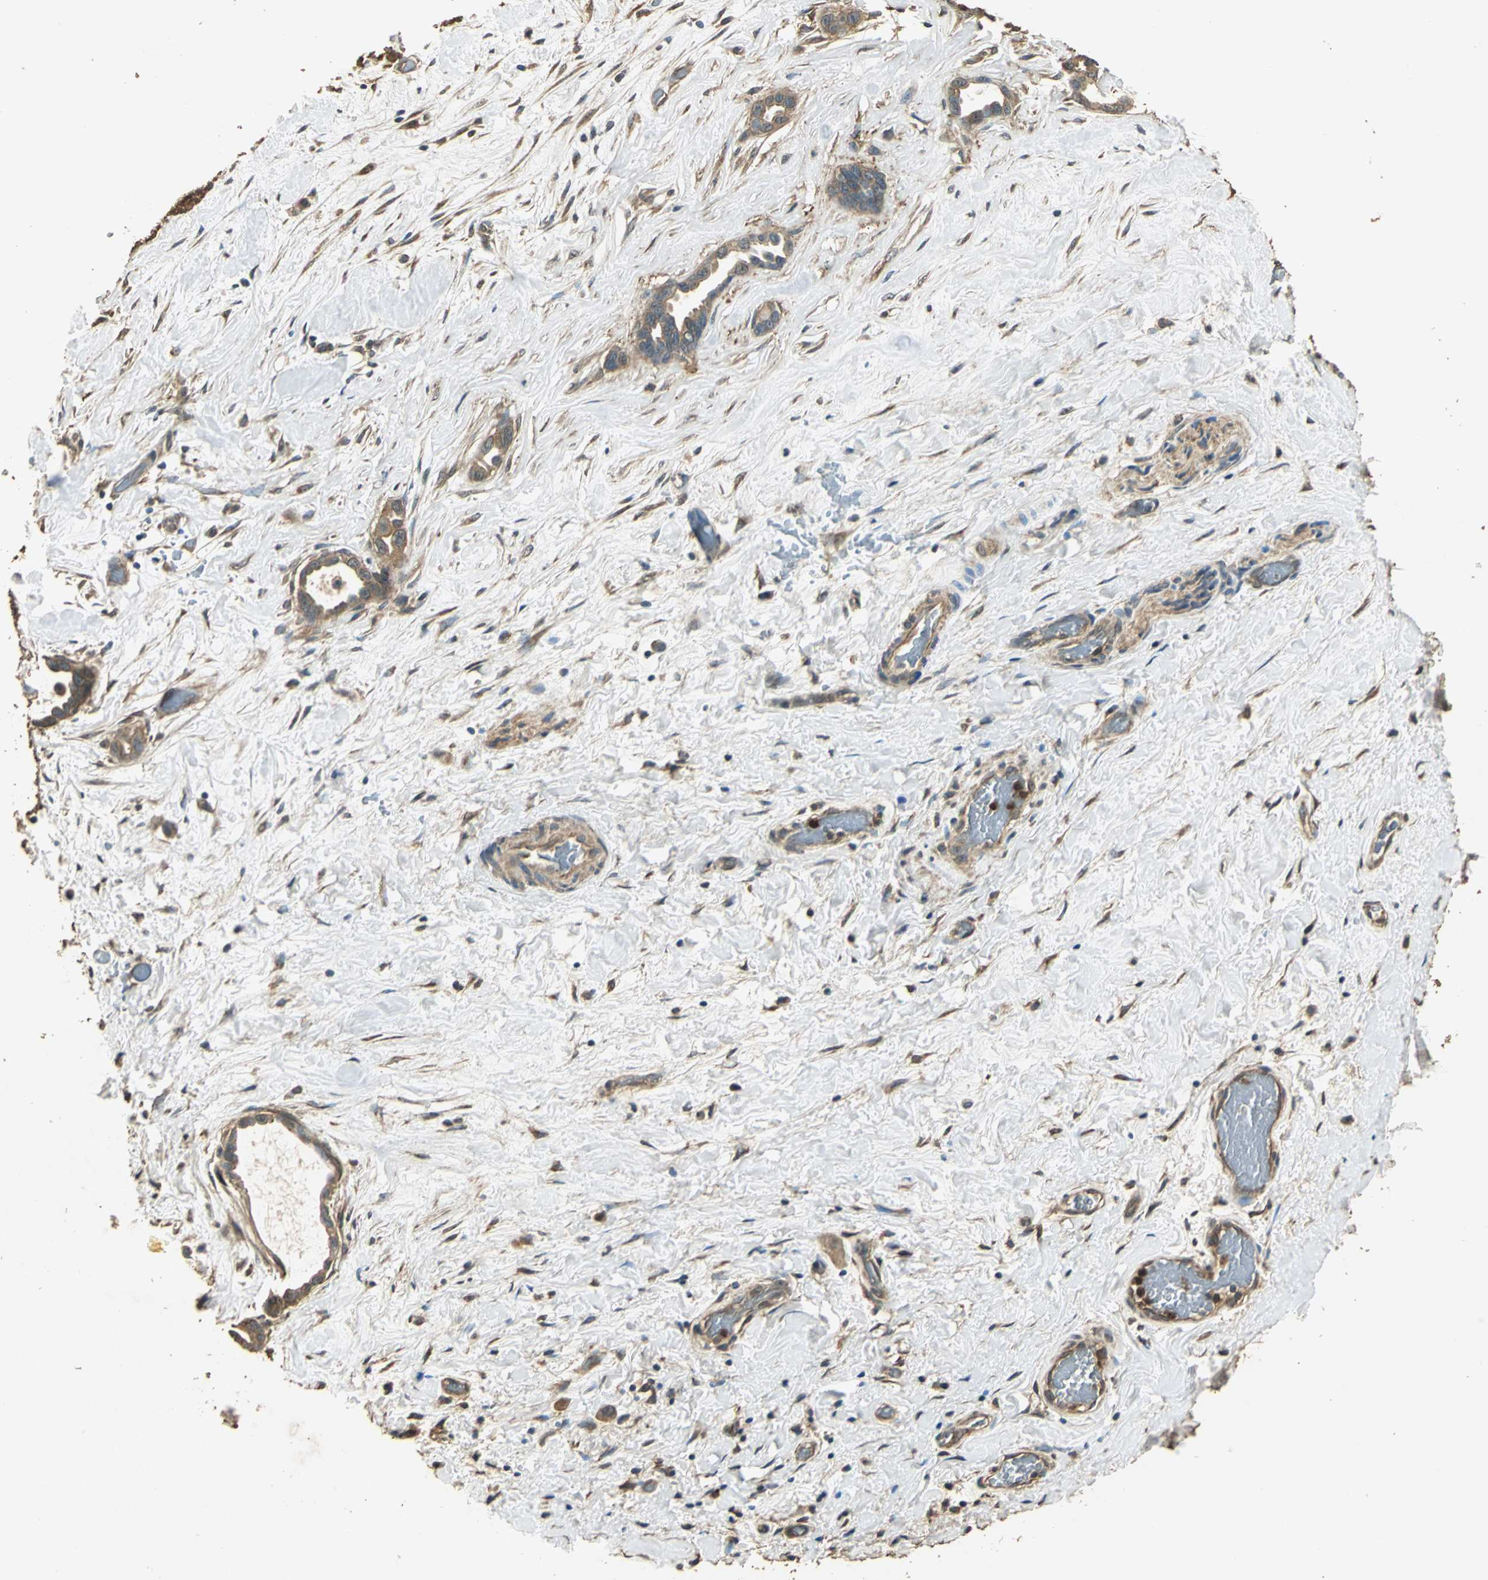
{"staining": {"intensity": "moderate", "quantity": ">75%", "location": "cytoplasmic/membranous"}, "tissue": "liver cancer", "cell_type": "Tumor cells", "image_type": "cancer", "snomed": [{"axis": "morphology", "description": "Cholangiocarcinoma"}, {"axis": "topography", "description": "Liver"}], "caption": "Protein expression analysis of human liver cancer reveals moderate cytoplasmic/membranous expression in about >75% of tumor cells. The staining is performed using DAB (3,3'-diaminobenzidine) brown chromogen to label protein expression. The nuclei are counter-stained blue using hematoxylin.", "gene": "TMPRSS4", "patient": {"sex": "female", "age": 65}}